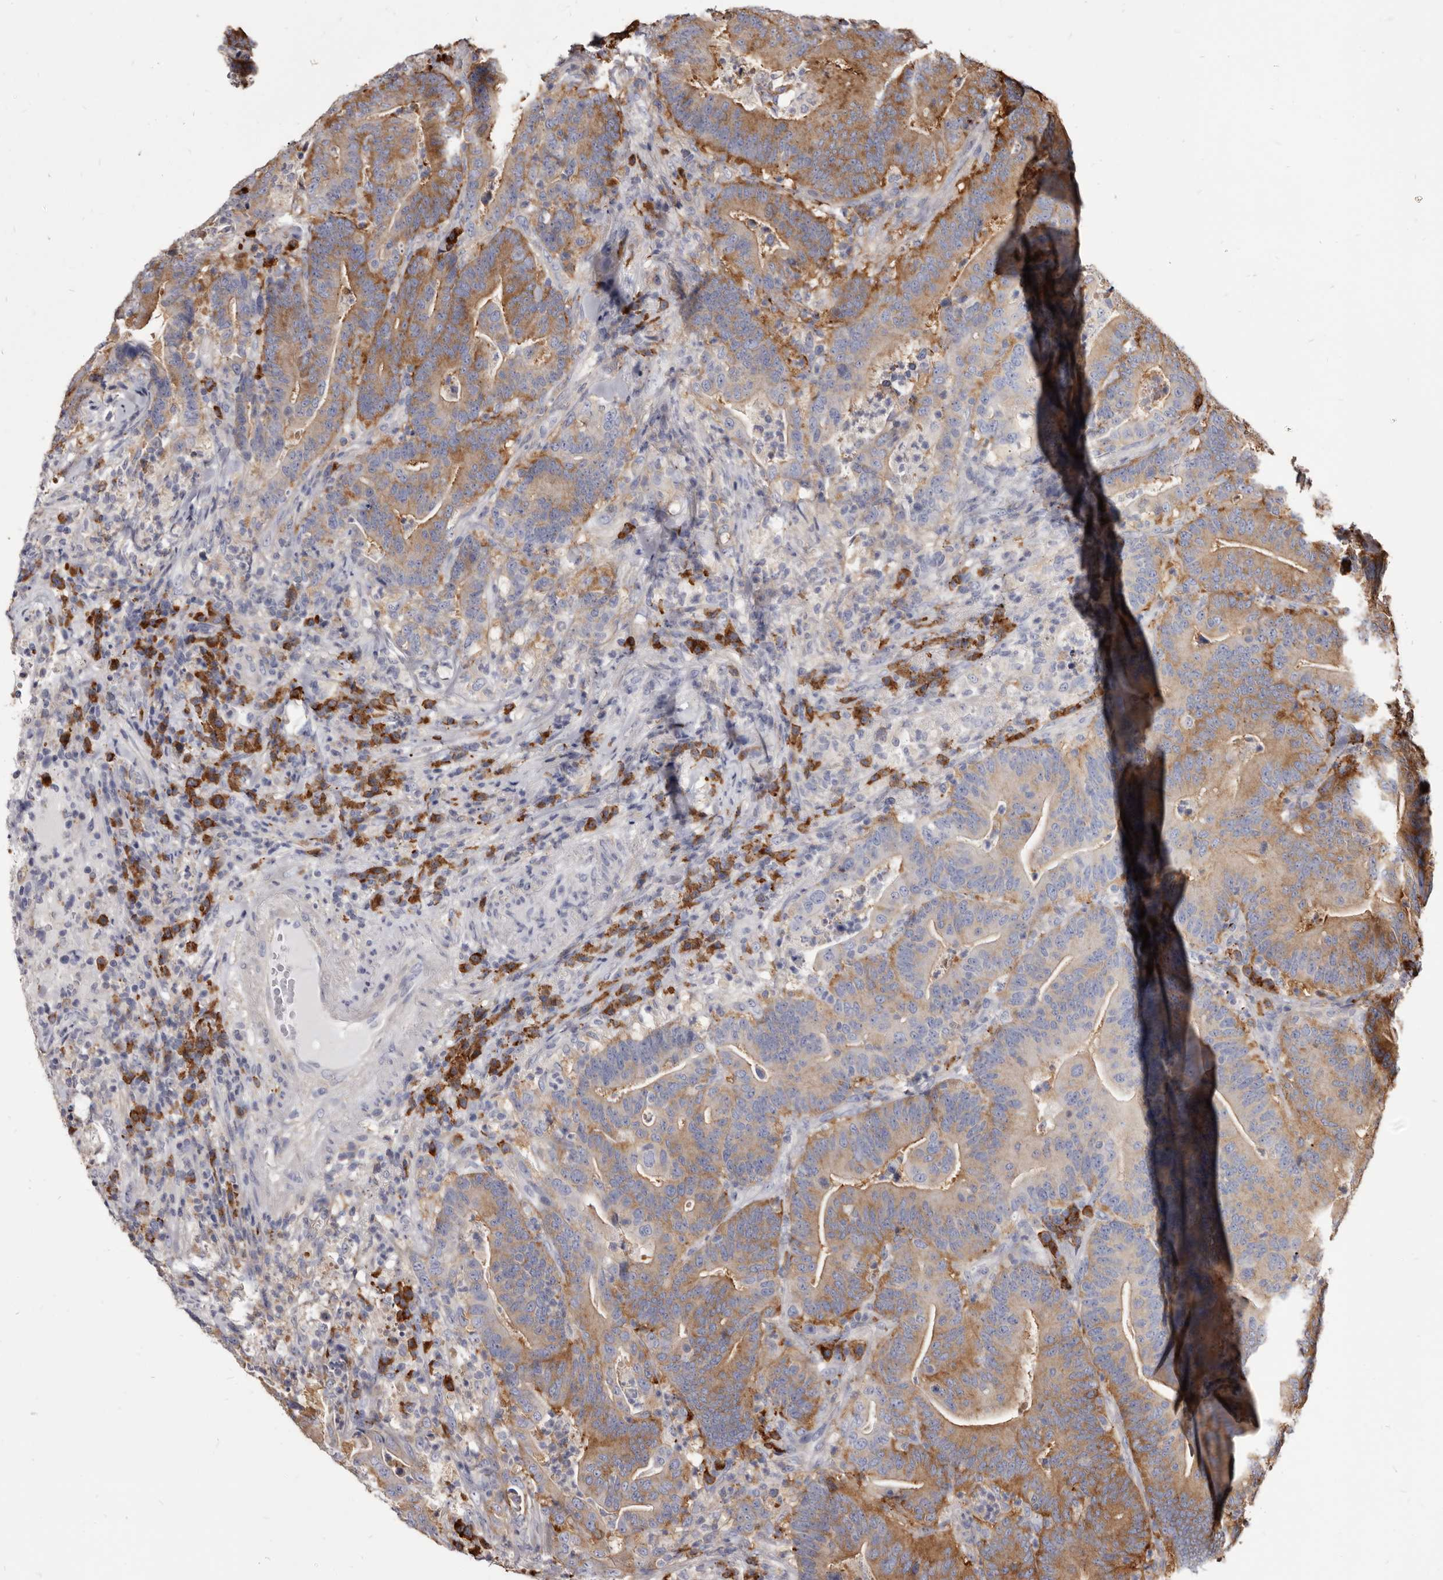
{"staining": {"intensity": "moderate", "quantity": ">75%", "location": "cytoplasmic/membranous"}, "tissue": "colorectal cancer", "cell_type": "Tumor cells", "image_type": "cancer", "snomed": [{"axis": "morphology", "description": "Adenocarcinoma, NOS"}, {"axis": "topography", "description": "Colon"}], "caption": "Adenocarcinoma (colorectal) stained with a brown dye exhibits moderate cytoplasmic/membranous positive positivity in about >75% of tumor cells.", "gene": "TPD52", "patient": {"sex": "female", "age": 66}}